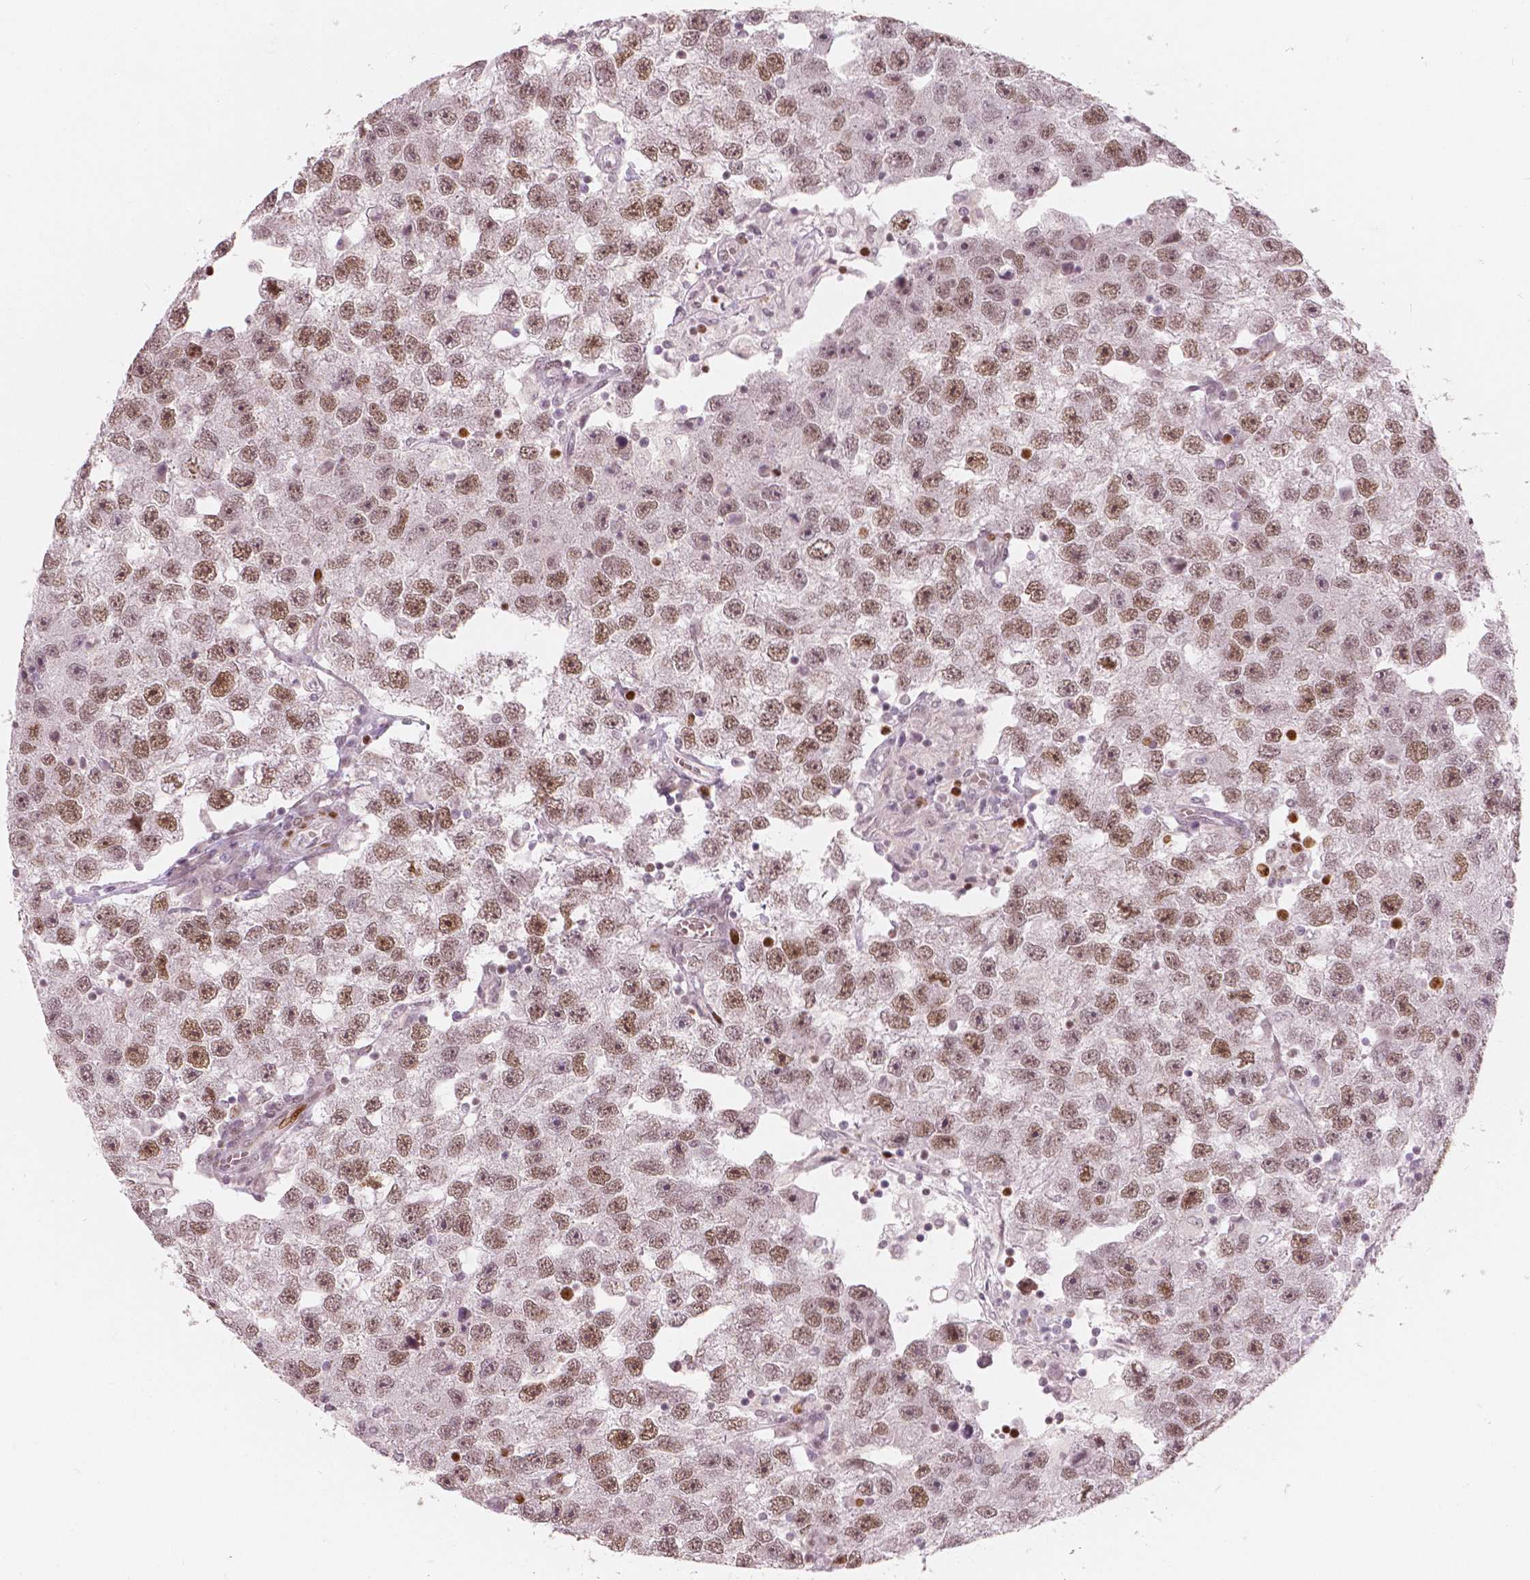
{"staining": {"intensity": "moderate", "quantity": ">75%", "location": "nuclear"}, "tissue": "testis cancer", "cell_type": "Tumor cells", "image_type": "cancer", "snomed": [{"axis": "morphology", "description": "Seminoma, NOS"}, {"axis": "topography", "description": "Testis"}], "caption": "This micrograph shows IHC staining of testis cancer, with medium moderate nuclear positivity in about >75% of tumor cells.", "gene": "NSD2", "patient": {"sex": "male", "age": 26}}